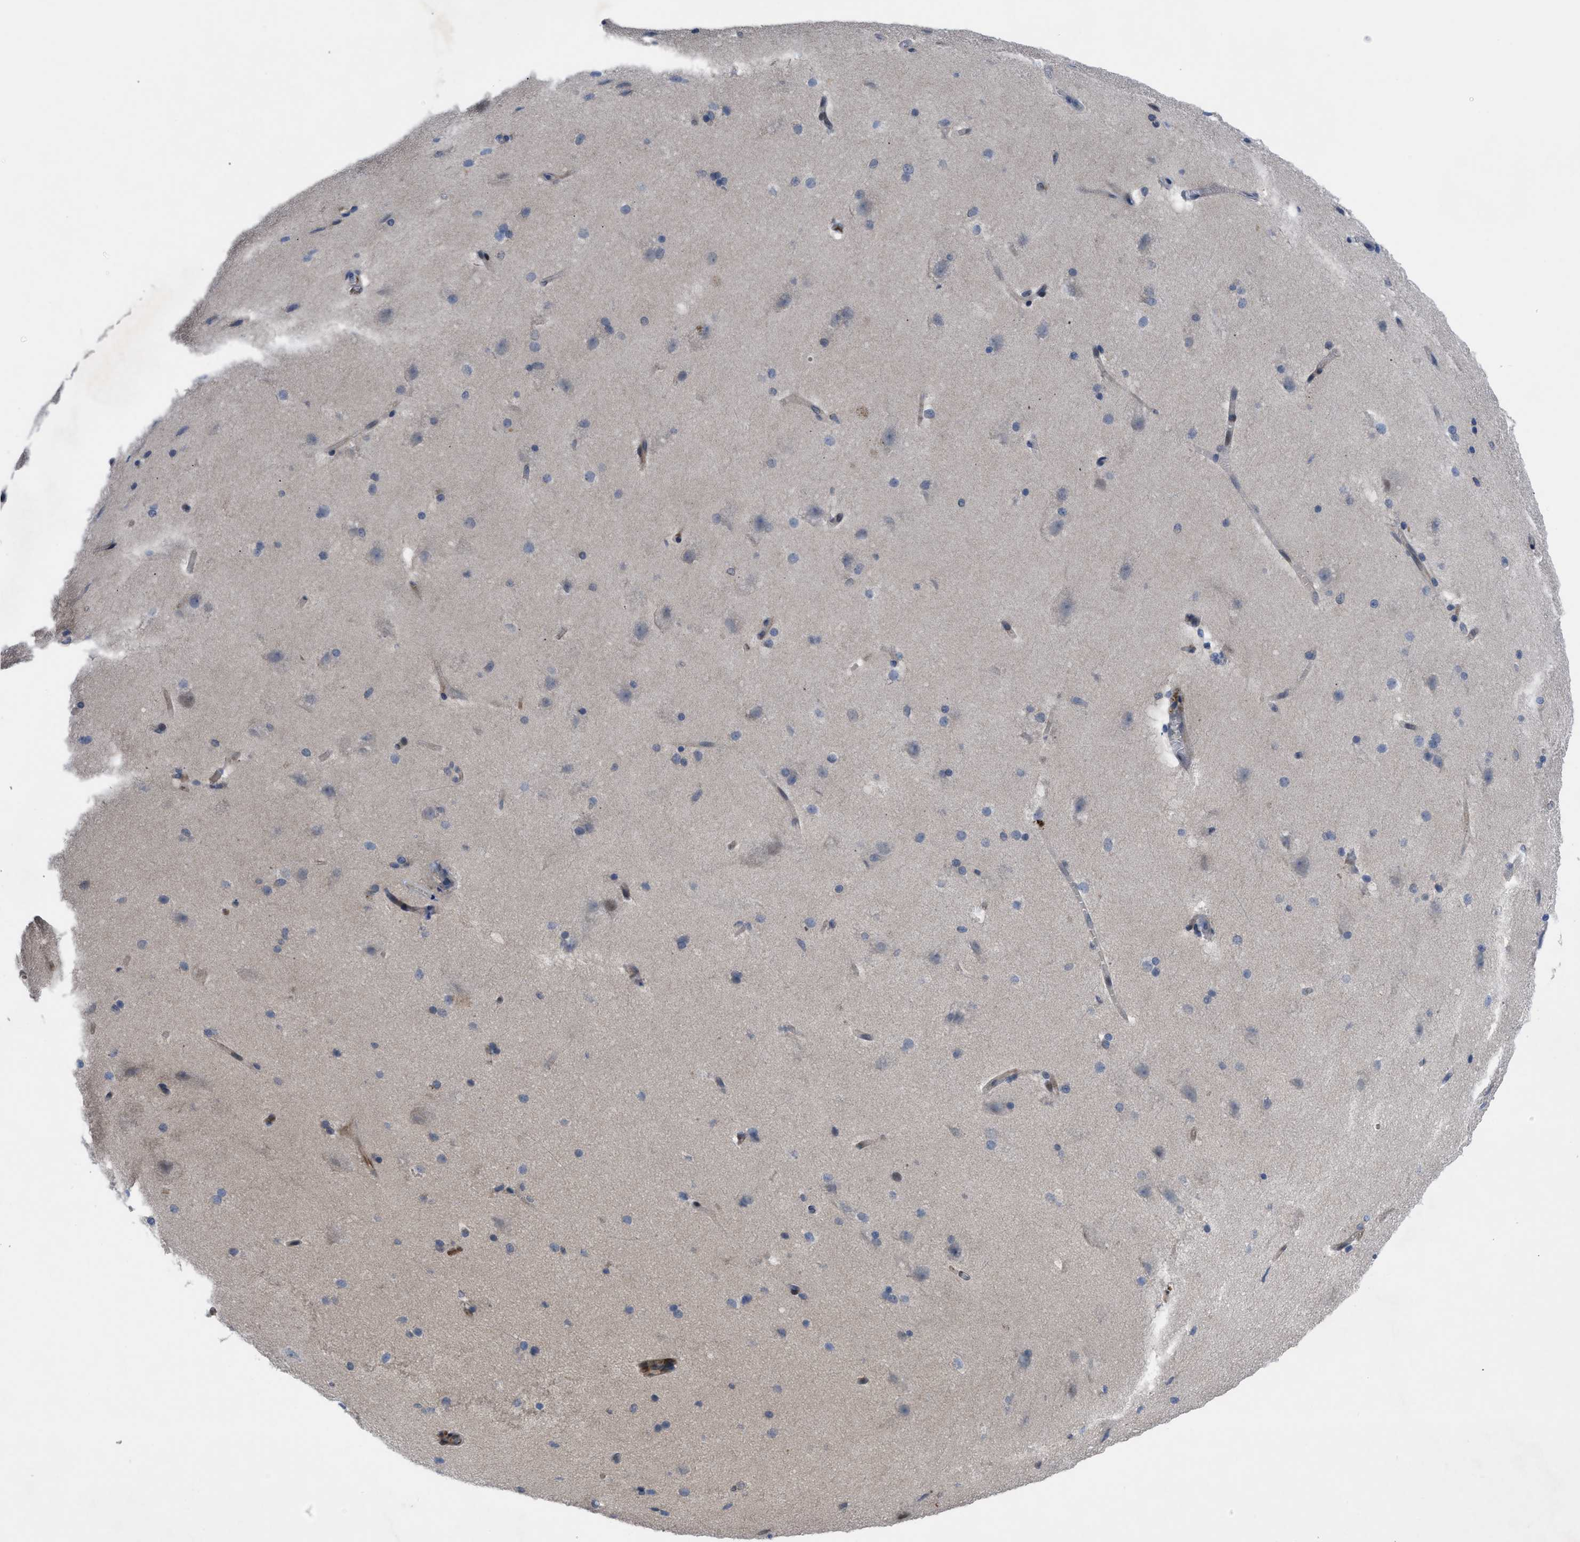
{"staining": {"intensity": "weak", "quantity": "25%-75%", "location": "cytoplasmic/membranous,nuclear"}, "tissue": "cerebral cortex", "cell_type": "Endothelial cells", "image_type": "normal", "snomed": [{"axis": "morphology", "description": "Normal tissue, NOS"}, {"axis": "topography", "description": "Cerebral cortex"}, {"axis": "topography", "description": "Hippocampus"}], "caption": "Endothelial cells reveal weak cytoplasmic/membranous,nuclear positivity in about 25%-75% of cells in normal cerebral cortex. (DAB (3,3'-diaminobenzidine) IHC with brightfield microscopy, high magnification).", "gene": "IL17RE", "patient": {"sex": "female", "age": 19}}